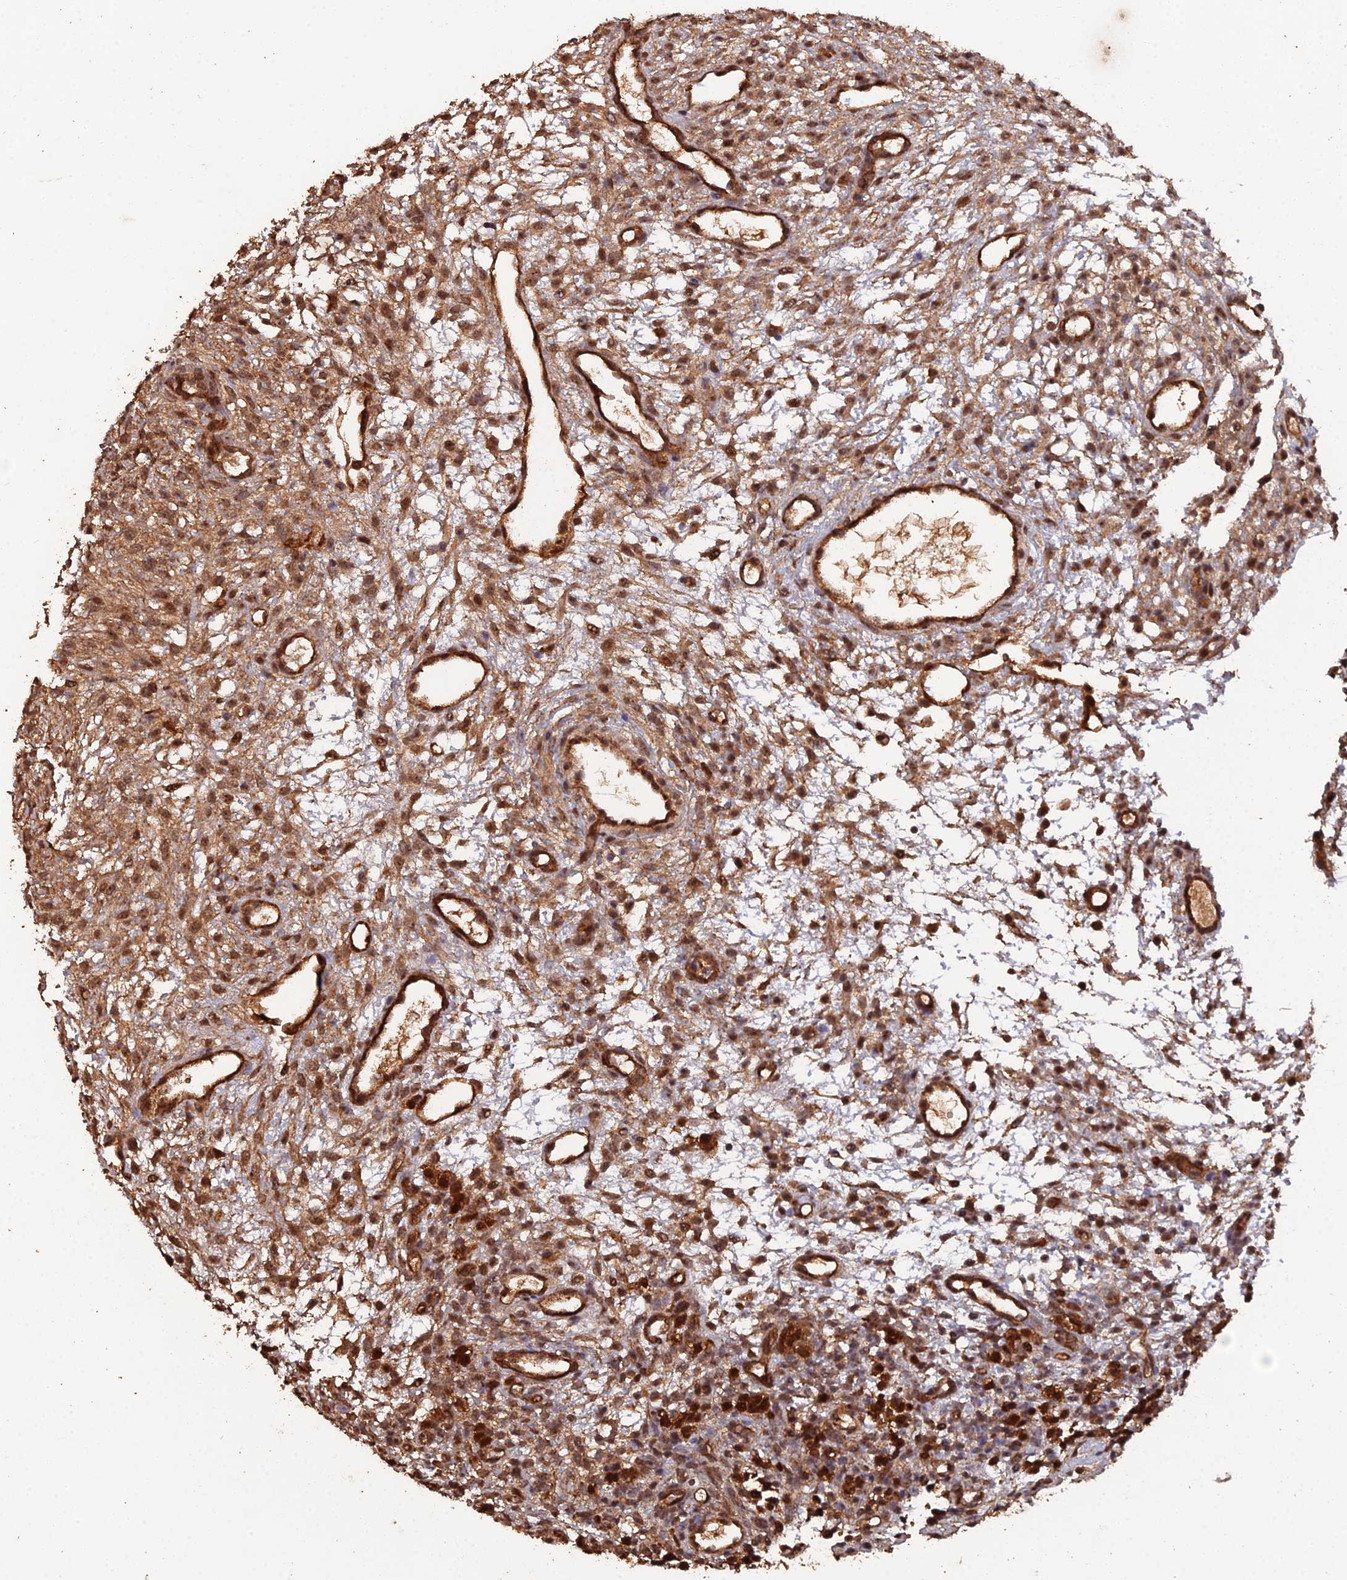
{"staining": {"intensity": "moderate", "quantity": ">75%", "location": "cytoplasmic/membranous,nuclear"}, "tissue": "ovary", "cell_type": "Ovarian stroma cells", "image_type": "normal", "snomed": [{"axis": "morphology", "description": "Normal tissue, NOS"}, {"axis": "morphology", "description": "Cyst, NOS"}, {"axis": "topography", "description": "Ovary"}], "caption": "Immunohistochemistry (IHC) histopathology image of normal ovary: ovary stained using IHC shows medium levels of moderate protein expression localized specifically in the cytoplasmic/membranous,nuclear of ovarian stroma cells, appearing as a cytoplasmic/membranous,nuclear brown color.", "gene": "RALGAPA2", "patient": {"sex": "female", "age": 18}}